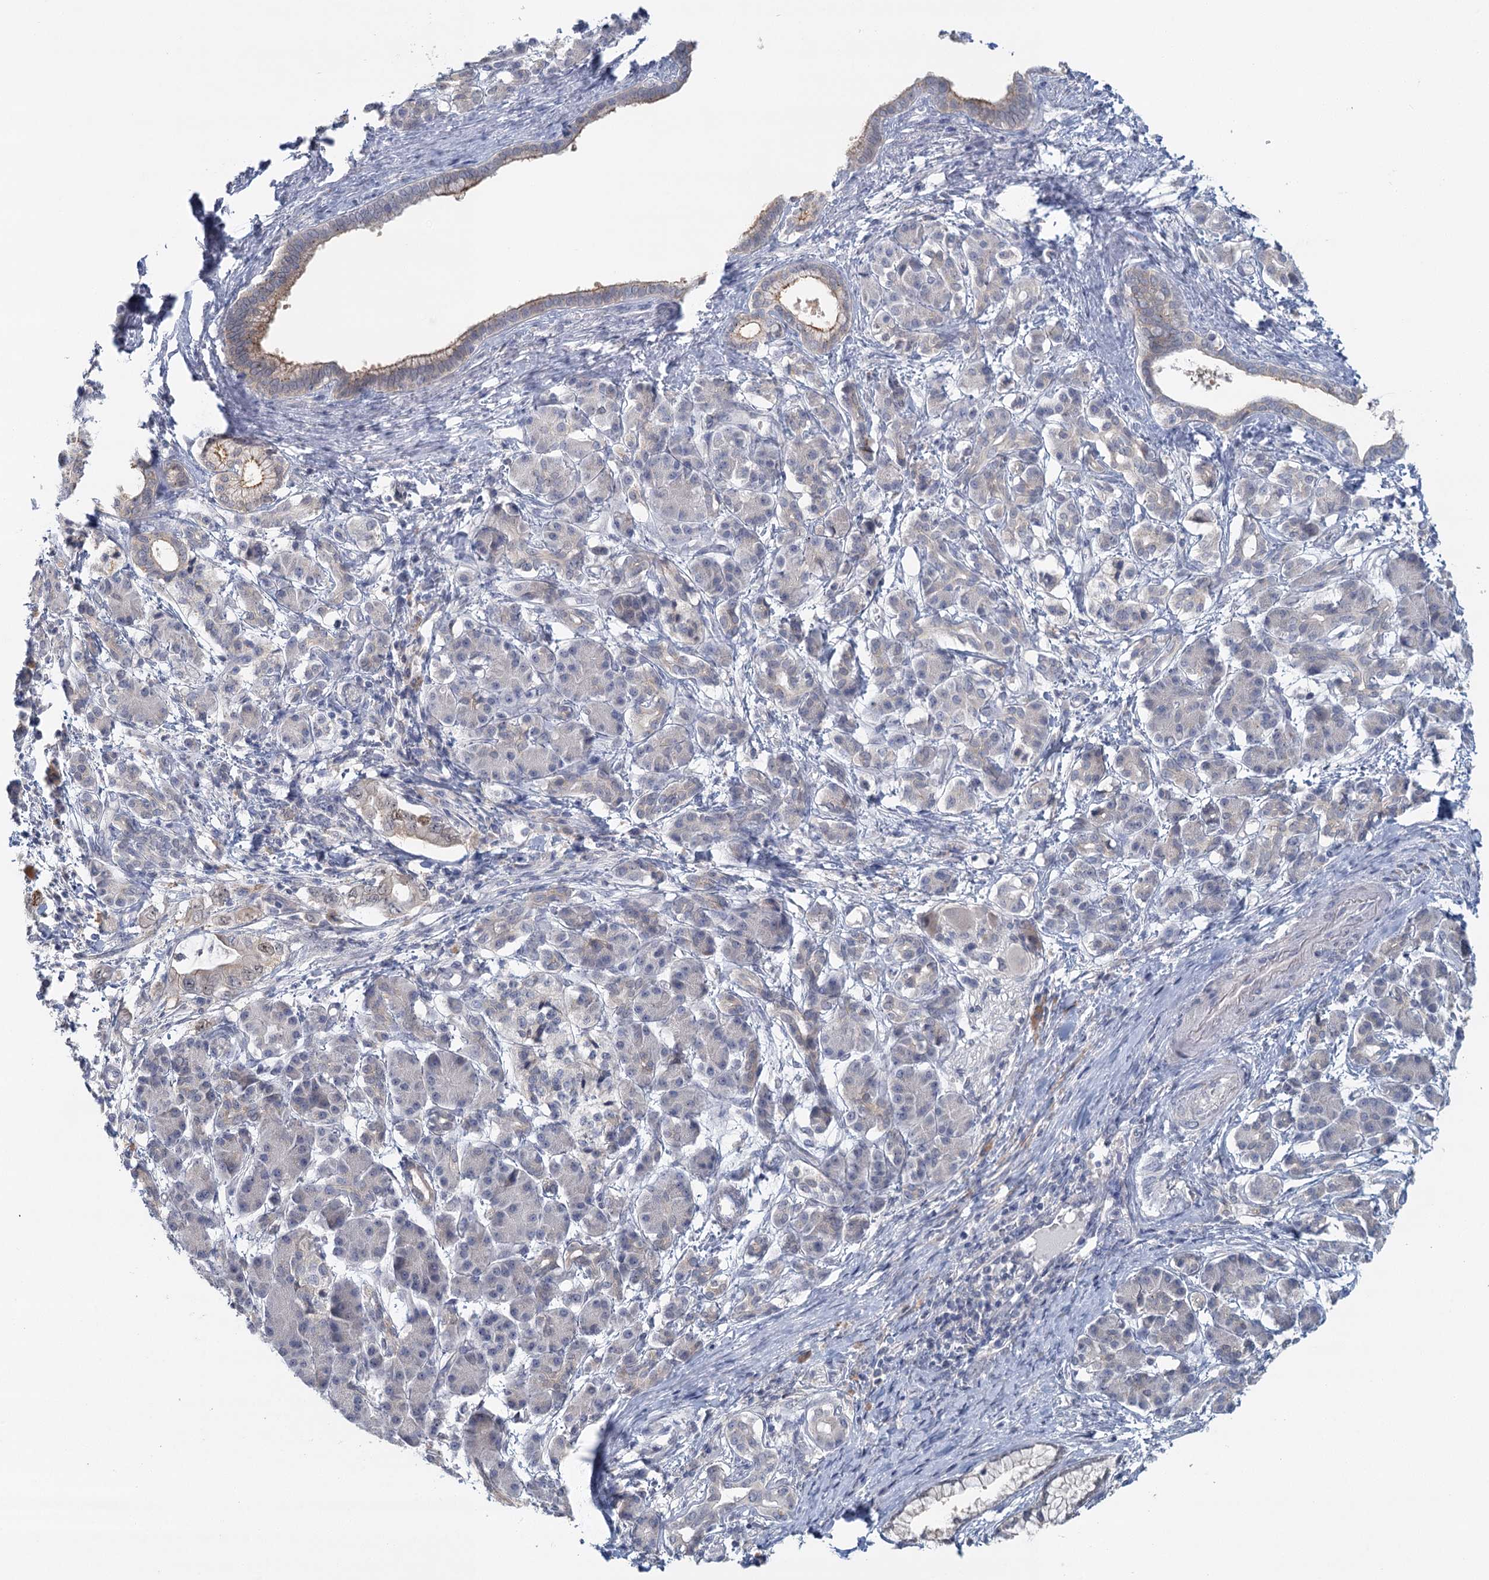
{"staining": {"intensity": "weak", "quantity": "<25%", "location": "cytoplasmic/membranous,nuclear"}, "tissue": "pancreatic cancer", "cell_type": "Tumor cells", "image_type": "cancer", "snomed": [{"axis": "morphology", "description": "Adenocarcinoma, NOS"}, {"axis": "topography", "description": "Pancreas"}], "caption": "Pancreatic cancer was stained to show a protein in brown. There is no significant expression in tumor cells.", "gene": "MYO7B", "patient": {"sex": "female", "age": 55}}